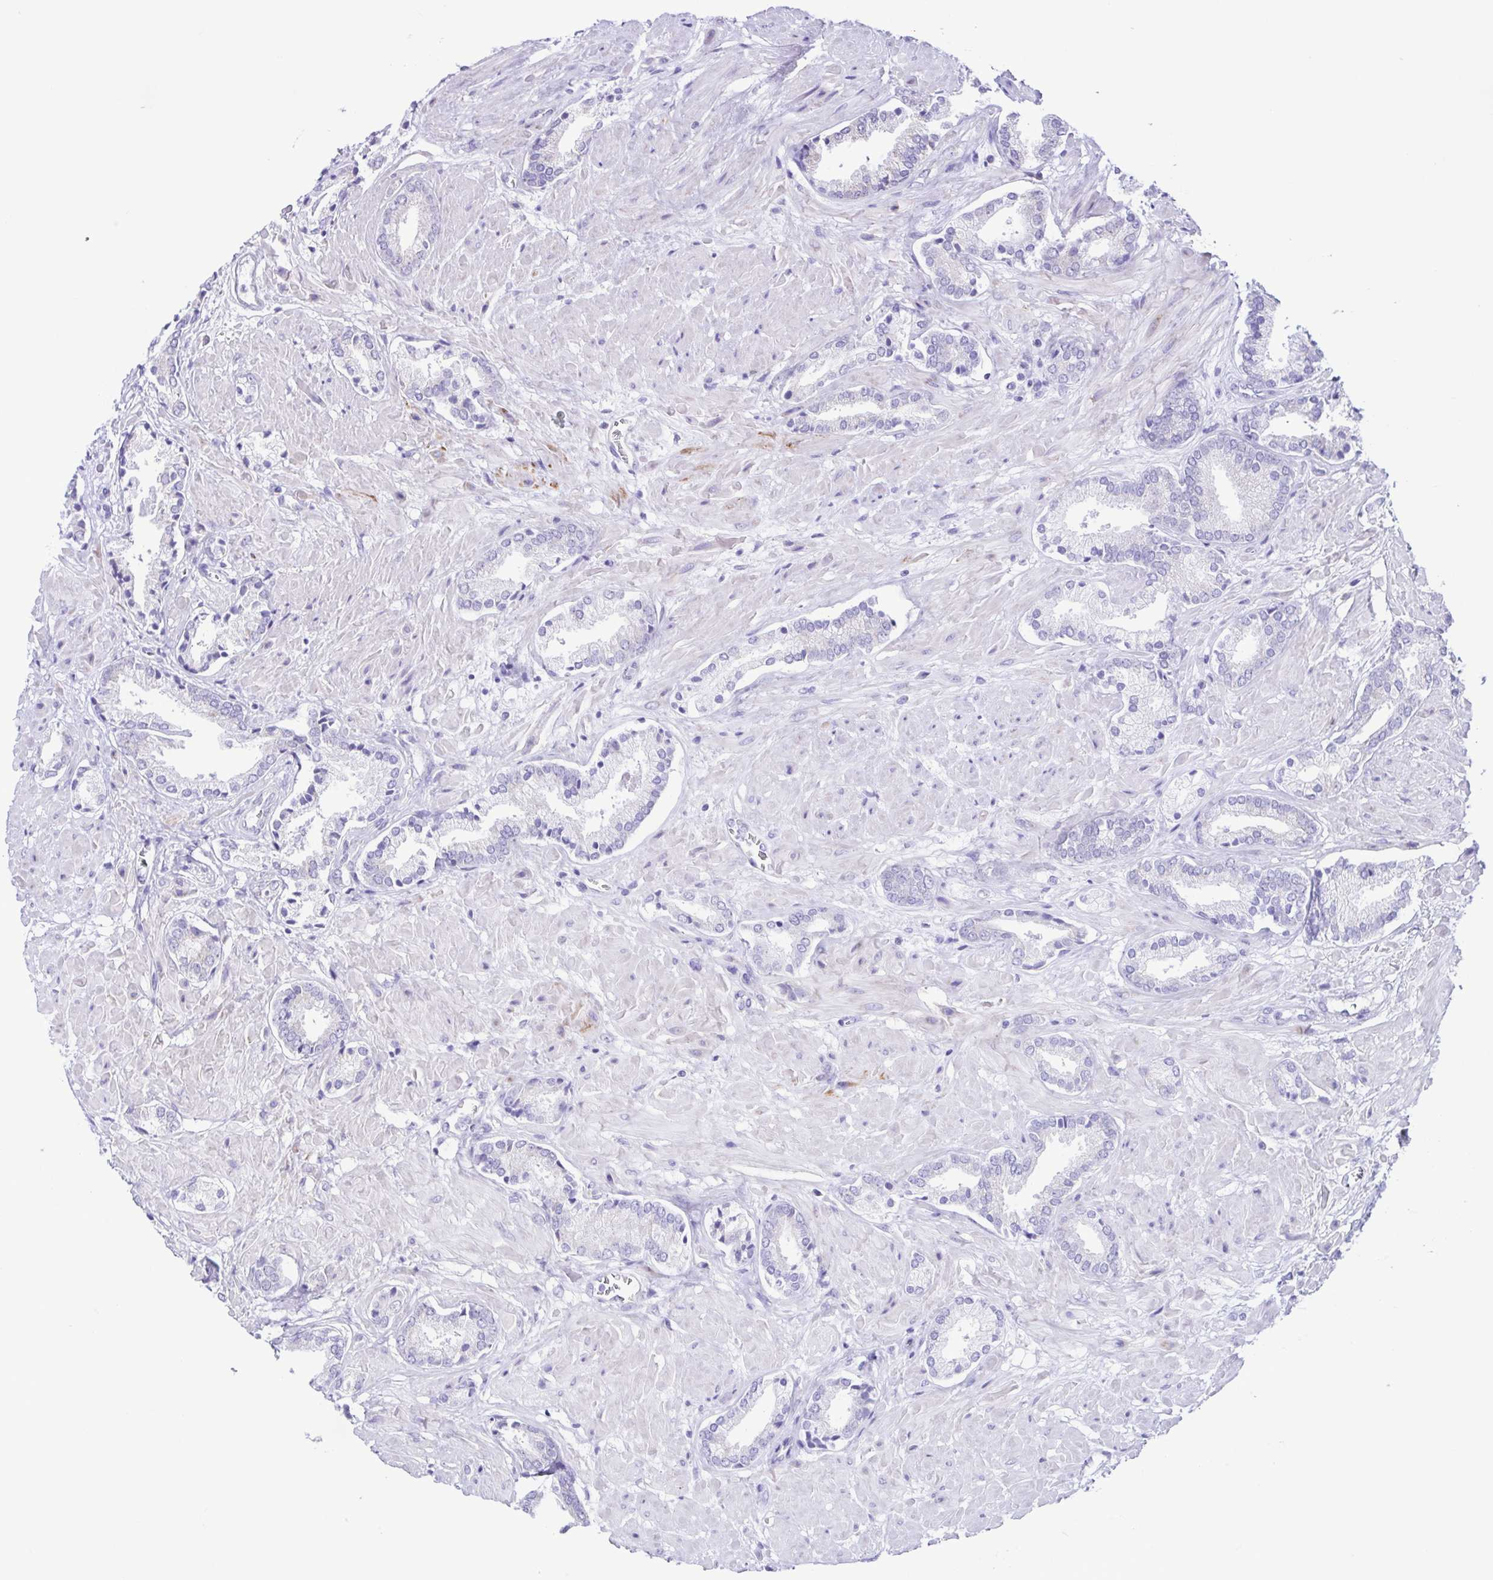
{"staining": {"intensity": "negative", "quantity": "none", "location": "none"}, "tissue": "prostate cancer", "cell_type": "Tumor cells", "image_type": "cancer", "snomed": [{"axis": "morphology", "description": "Adenocarcinoma, High grade"}, {"axis": "topography", "description": "Prostate"}], "caption": "The immunohistochemistry photomicrograph has no significant positivity in tumor cells of prostate cancer tissue.", "gene": "ACTRT3", "patient": {"sex": "male", "age": 56}}